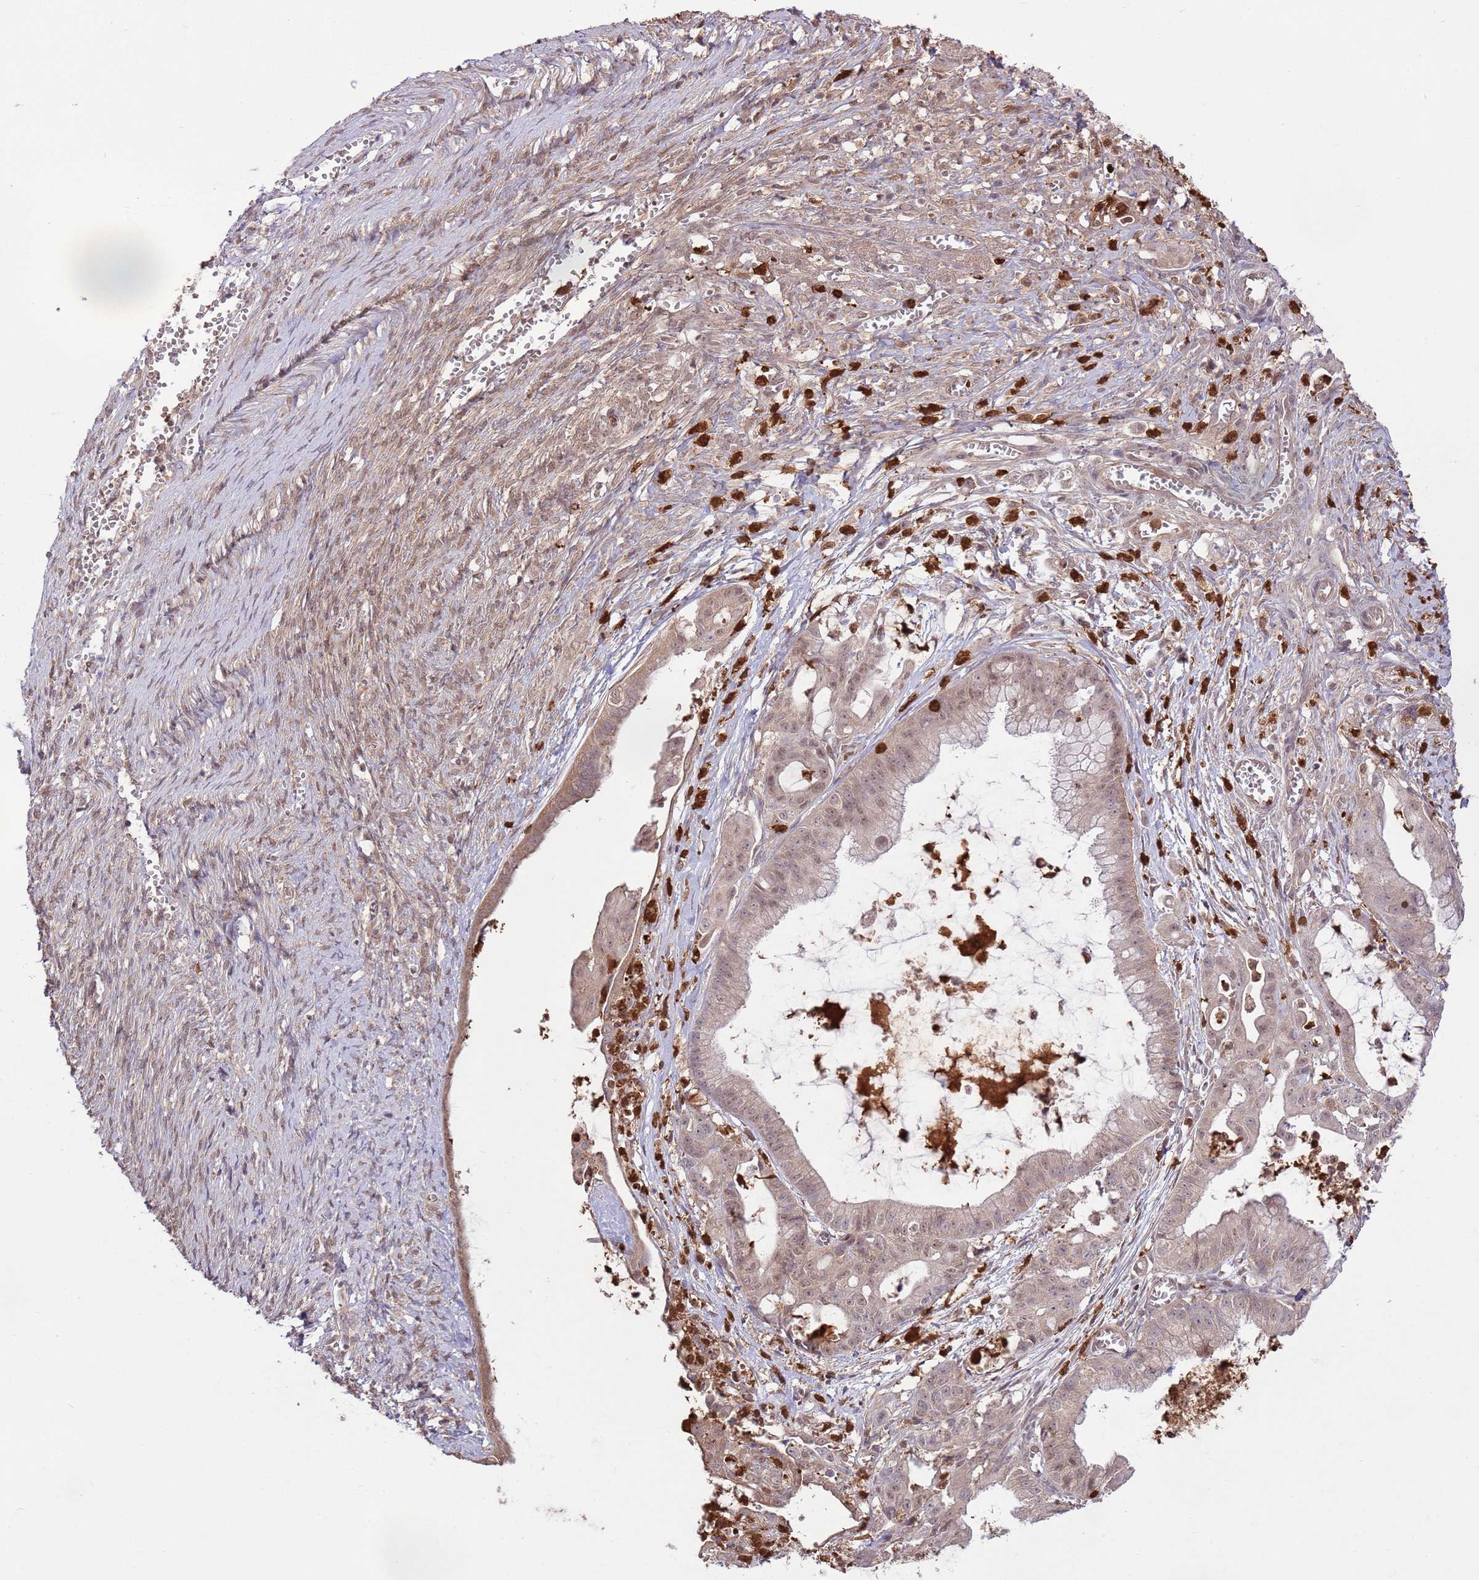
{"staining": {"intensity": "moderate", "quantity": ">75%", "location": "cytoplasmic/membranous,nuclear"}, "tissue": "ovarian cancer", "cell_type": "Tumor cells", "image_type": "cancer", "snomed": [{"axis": "morphology", "description": "Cystadenocarcinoma, mucinous, NOS"}, {"axis": "topography", "description": "Ovary"}], "caption": "Ovarian cancer stained for a protein reveals moderate cytoplasmic/membranous and nuclear positivity in tumor cells. (DAB (3,3'-diaminobenzidine) = brown stain, brightfield microscopy at high magnification).", "gene": "AMIGO1", "patient": {"sex": "female", "age": 70}}